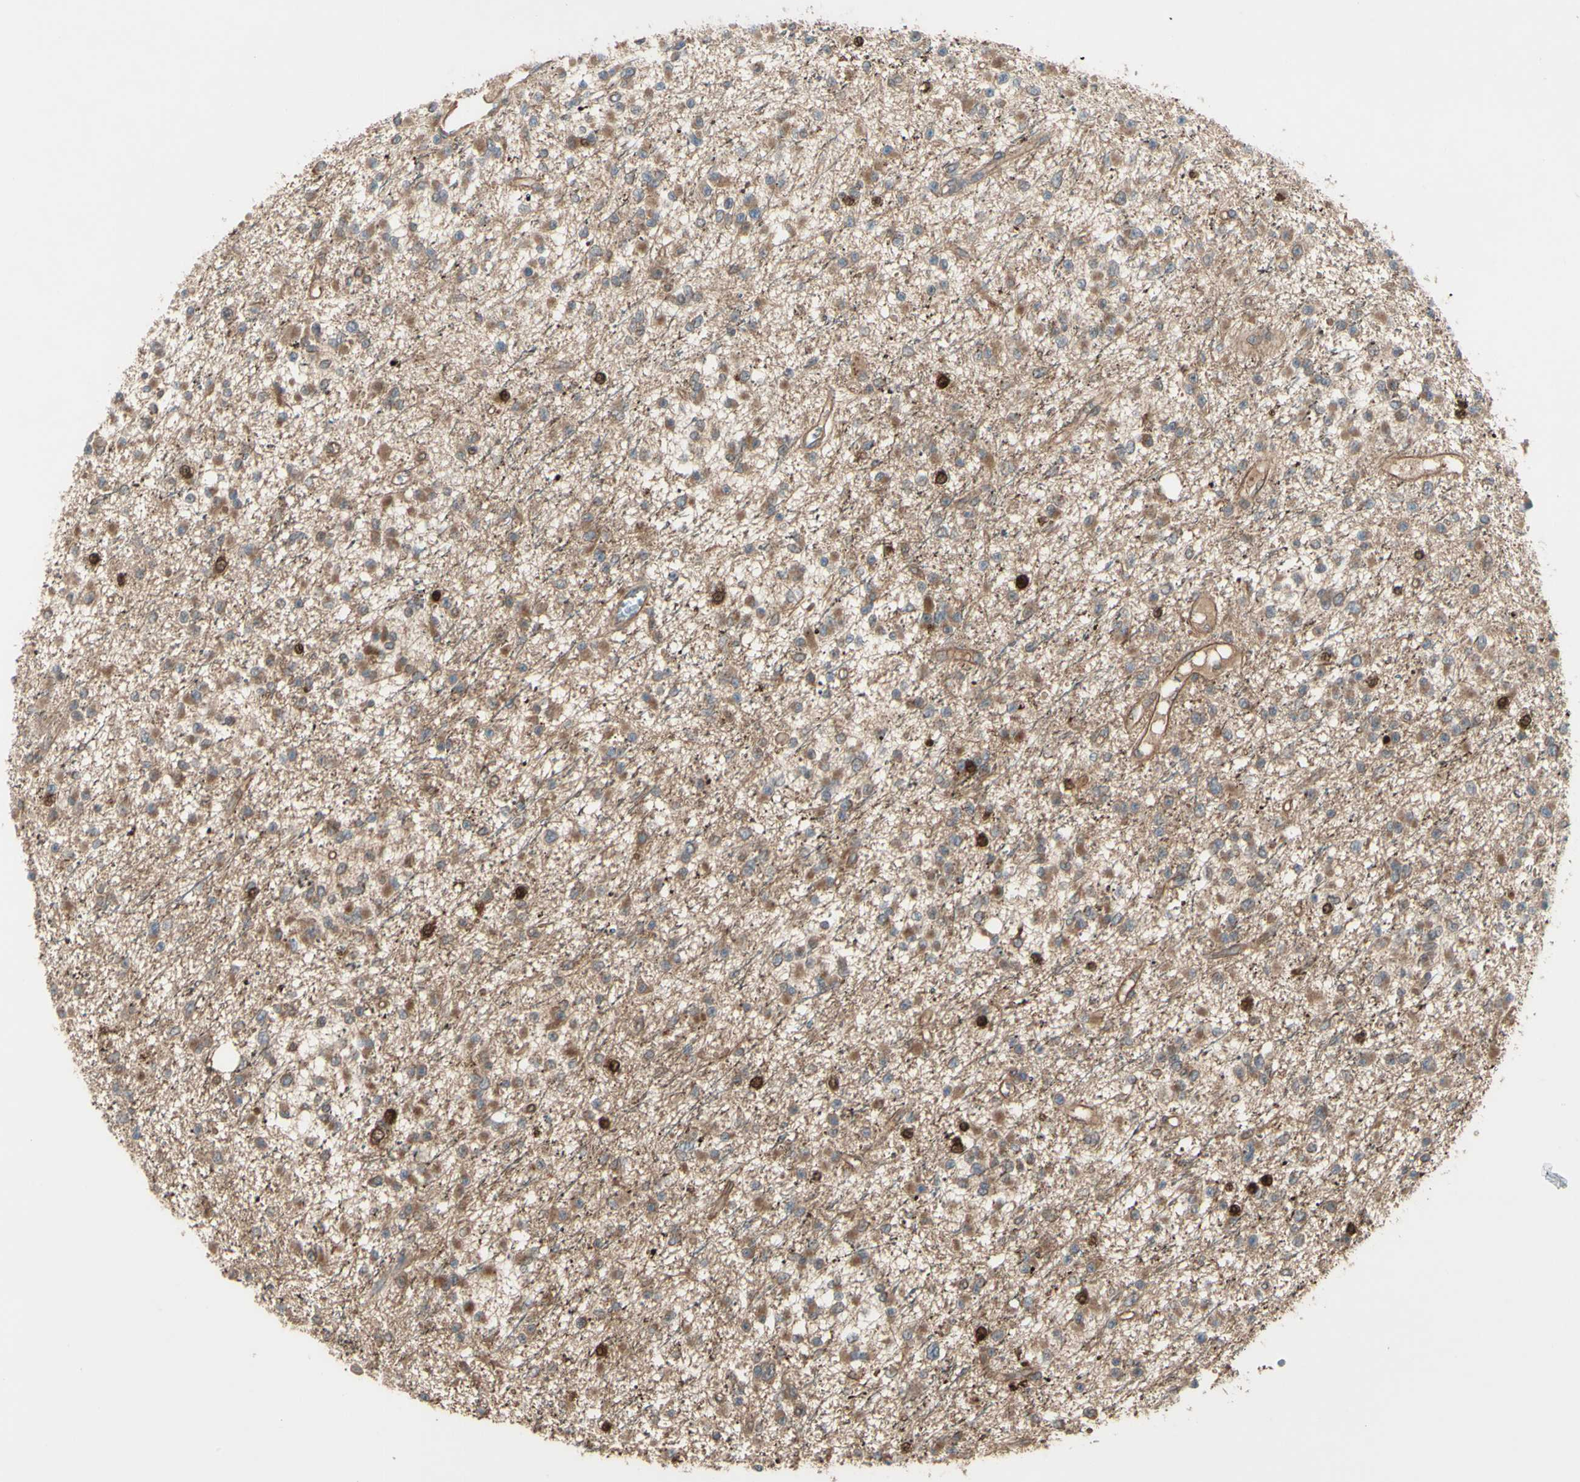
{"staining": {"intensity": "moderate", "quantity": ">75%", "location": "cytoplasmic/membranous"}, "tissue": "glioma", "cell_type": "Tumor cells", "image_type": "cancer", "snomed": [{"axis": "morphology", "description": "Glioma, malignant, Low grade"}, {"axis": "topography", "description": "Brain"}], "caption": "Moderate cytoplasmic/membranous positivity is identified in approximately >75% of tumor cells in glioma.", "gene": "PTPN12", "patient": {"sex": "female", "age": 22}}